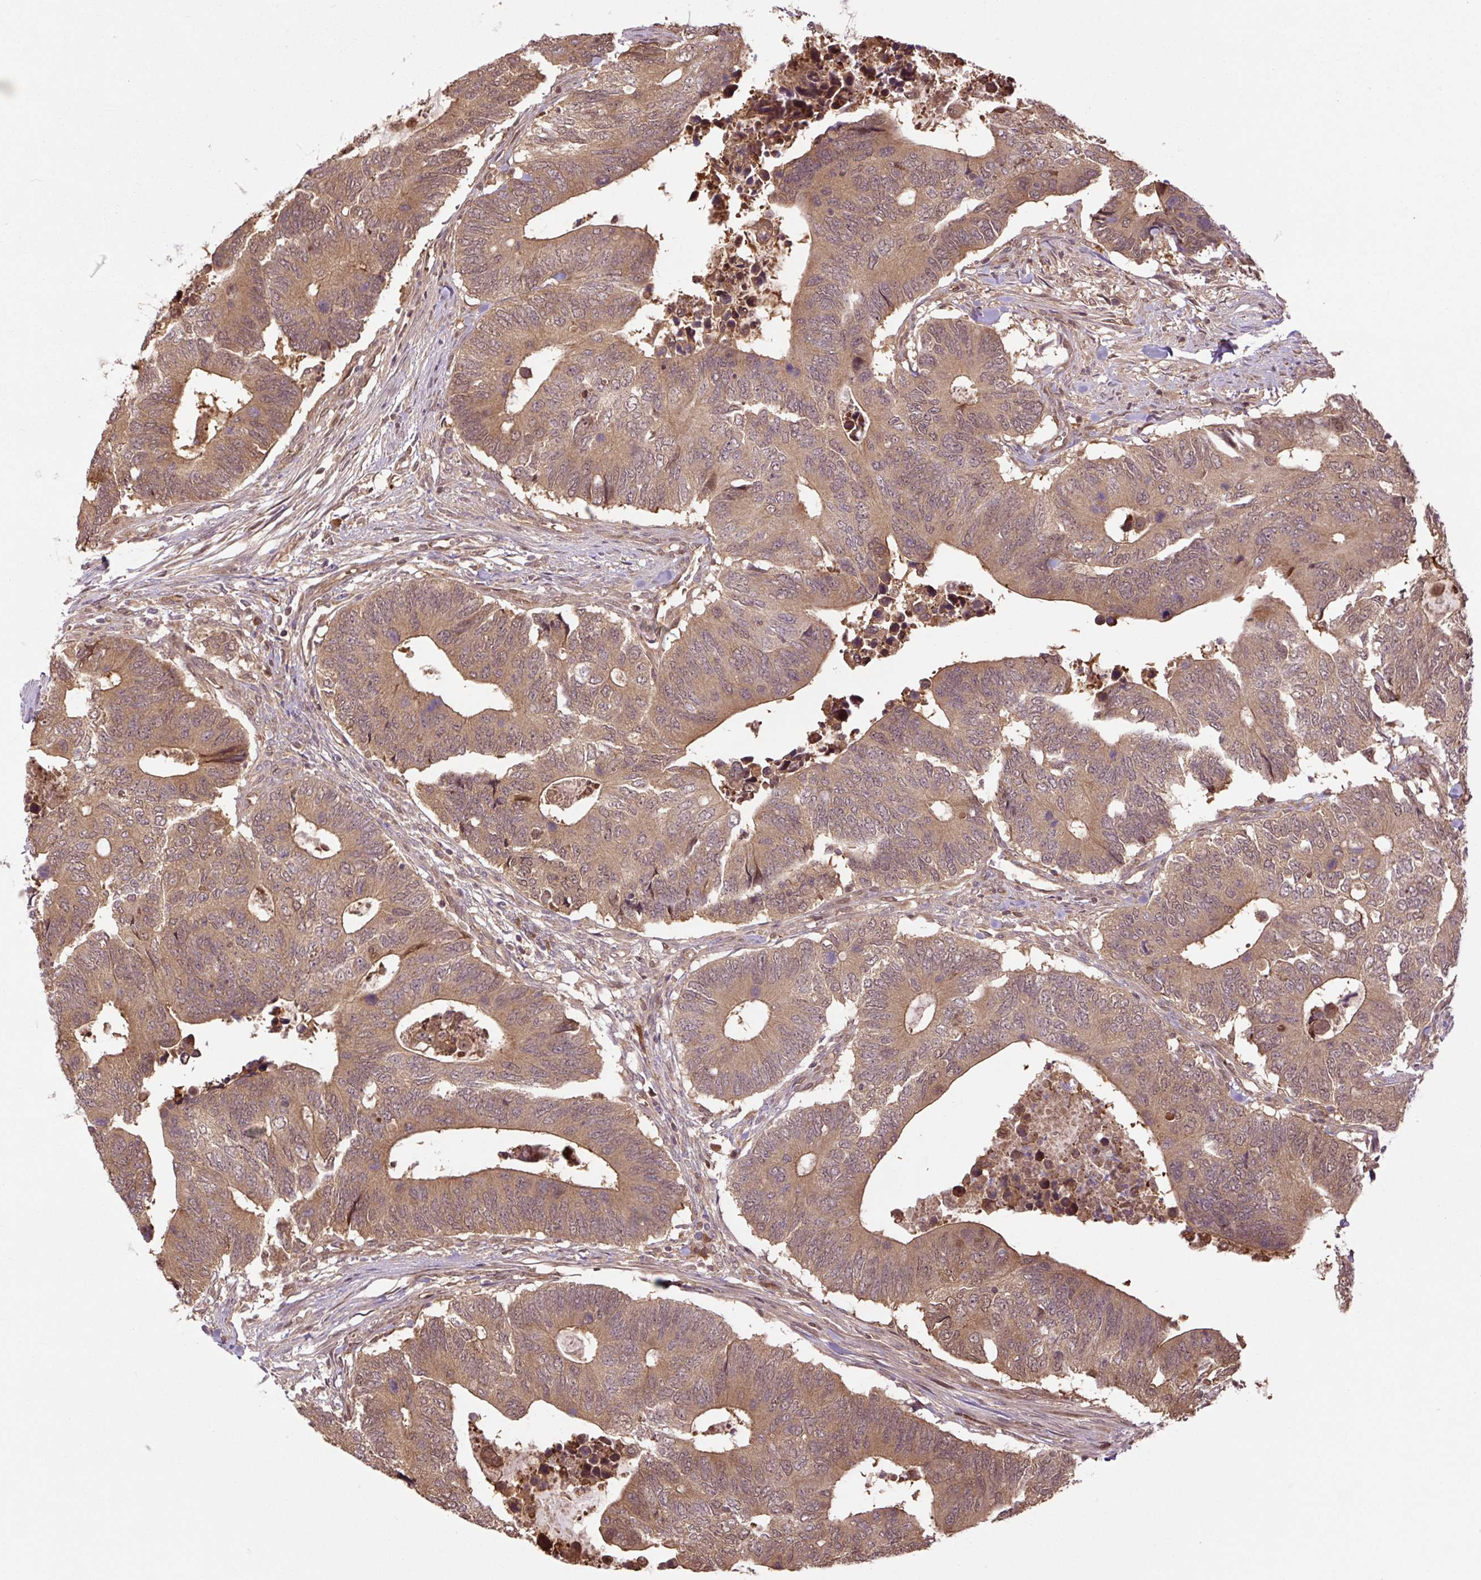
{"staining": {"intensity": "moderate", "quantity": ">75%", "location": "cytoplasmic/membranous"}, "tissue": "colorectal cancer", "cell_type": "Tumor cells", "image_type": "cancer", "snomed": [{"axis": "morphology", "description": "Adenocarcinoma, NOS"}, {"axis": "topography", "description": "Colon"}], "caption": "Immunohistochemistry (DAB (3,3'-diaminobenzidine)) staining of adenocarcinoma (colorectal) exhibits moderate cytoplasmic/membranous protein staining in about >75% of tumor cells.", "gene": "TPT1", "patient": {"sex": "male", "age": 87}}